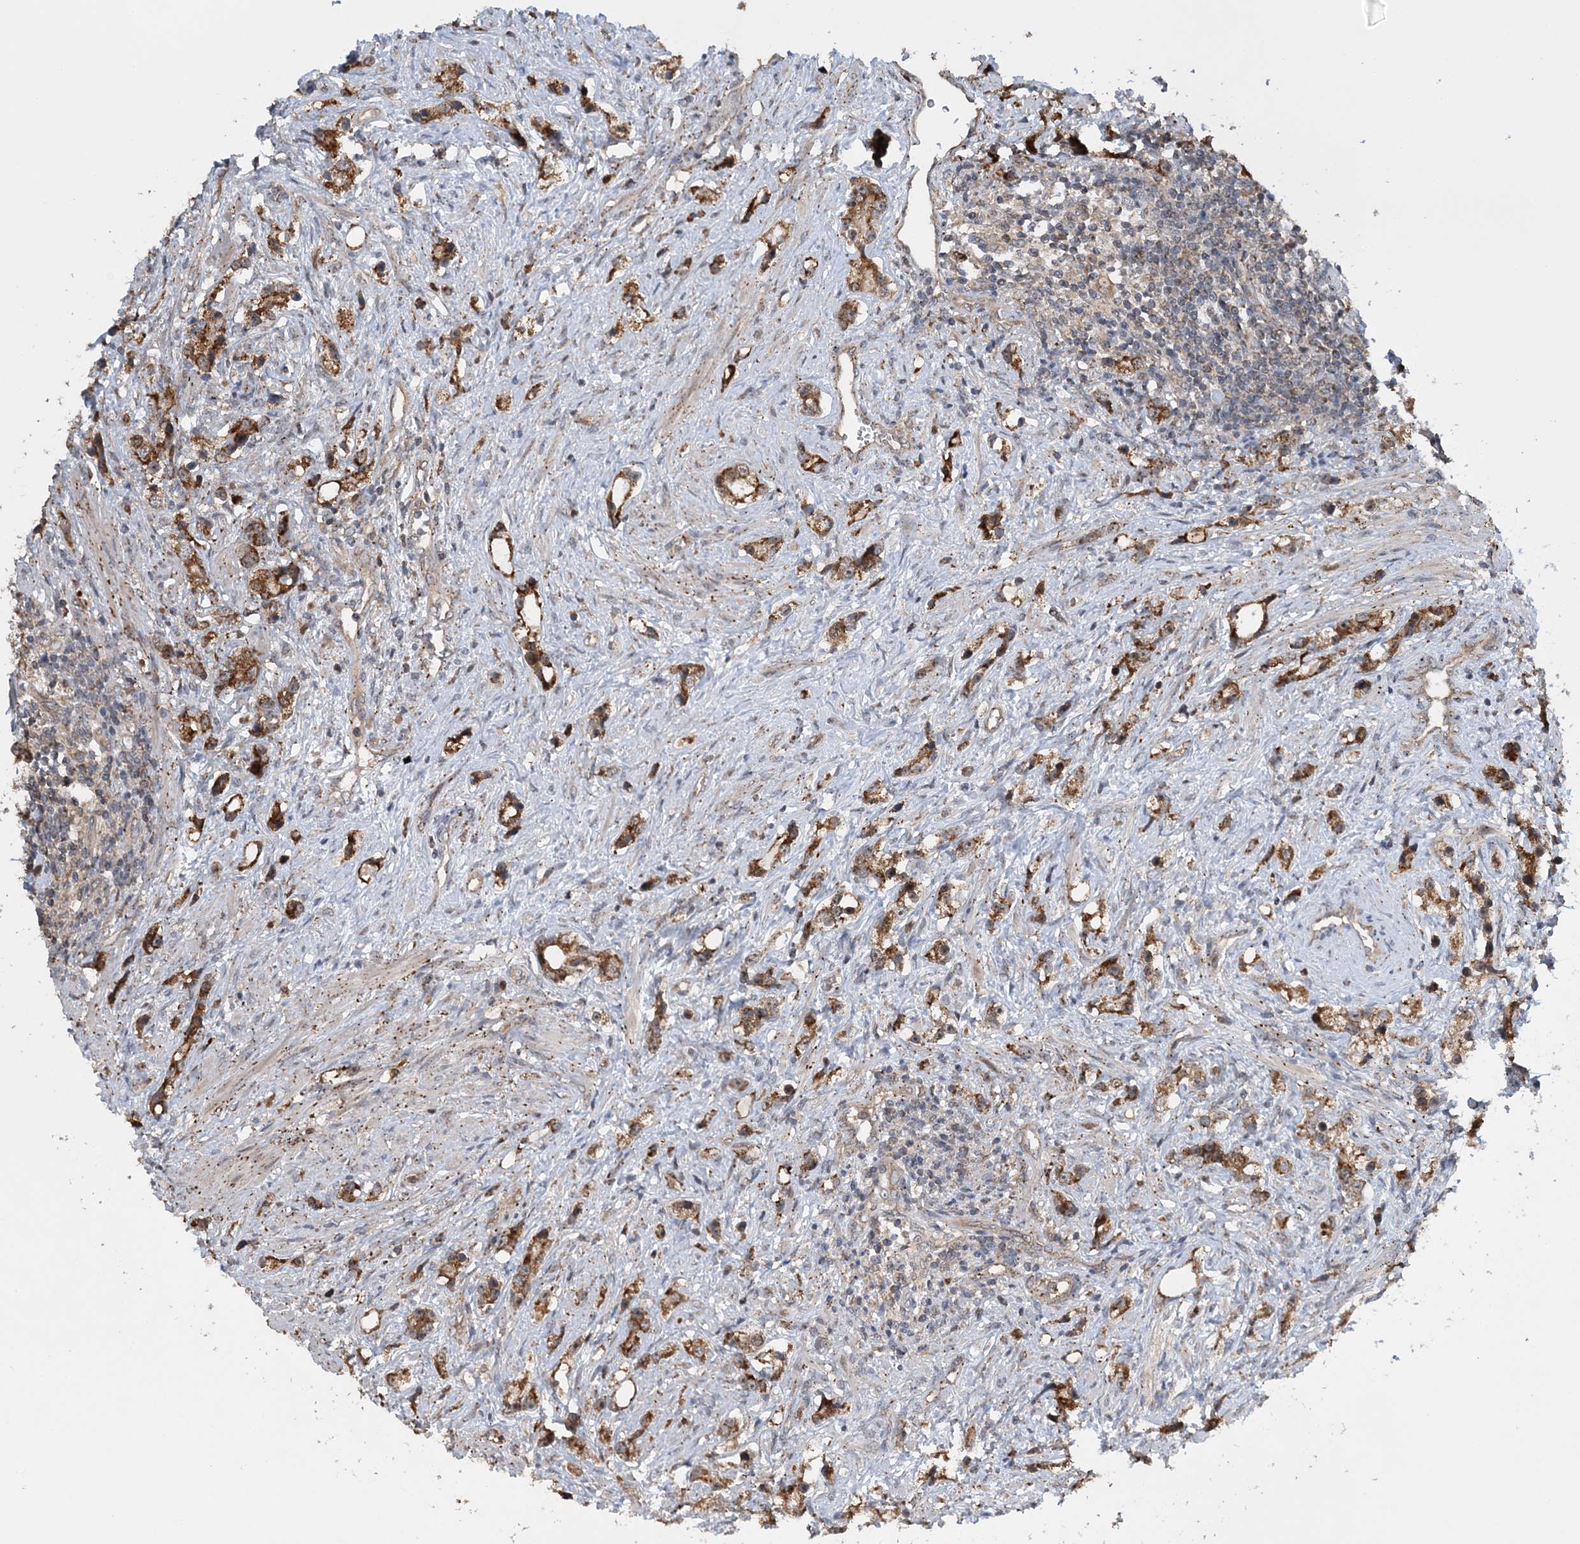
{"staining": {"intensity": "moderate", "quantity": ">75%", "location": "cytoplasmic/membranous"}, "tissue": "prostate cancer", "cell_type": "Tumor cells", "image_type": "cancer", "snomed": [{"axis": "morphology", "description": "Adenocarcinoma, High grade"}, {"axis": "topography", "description": "Prostate"}], "caption": "Immunohistochemistry (IHC) of human high-grade adenocarcinoma (prostate) reveals medium levels of moderate cytoplasmic/membranous staining in approximately >75% of tumor cells.", "gene": "KIF4A", "patient": {"sex": "male", "age": 63}}